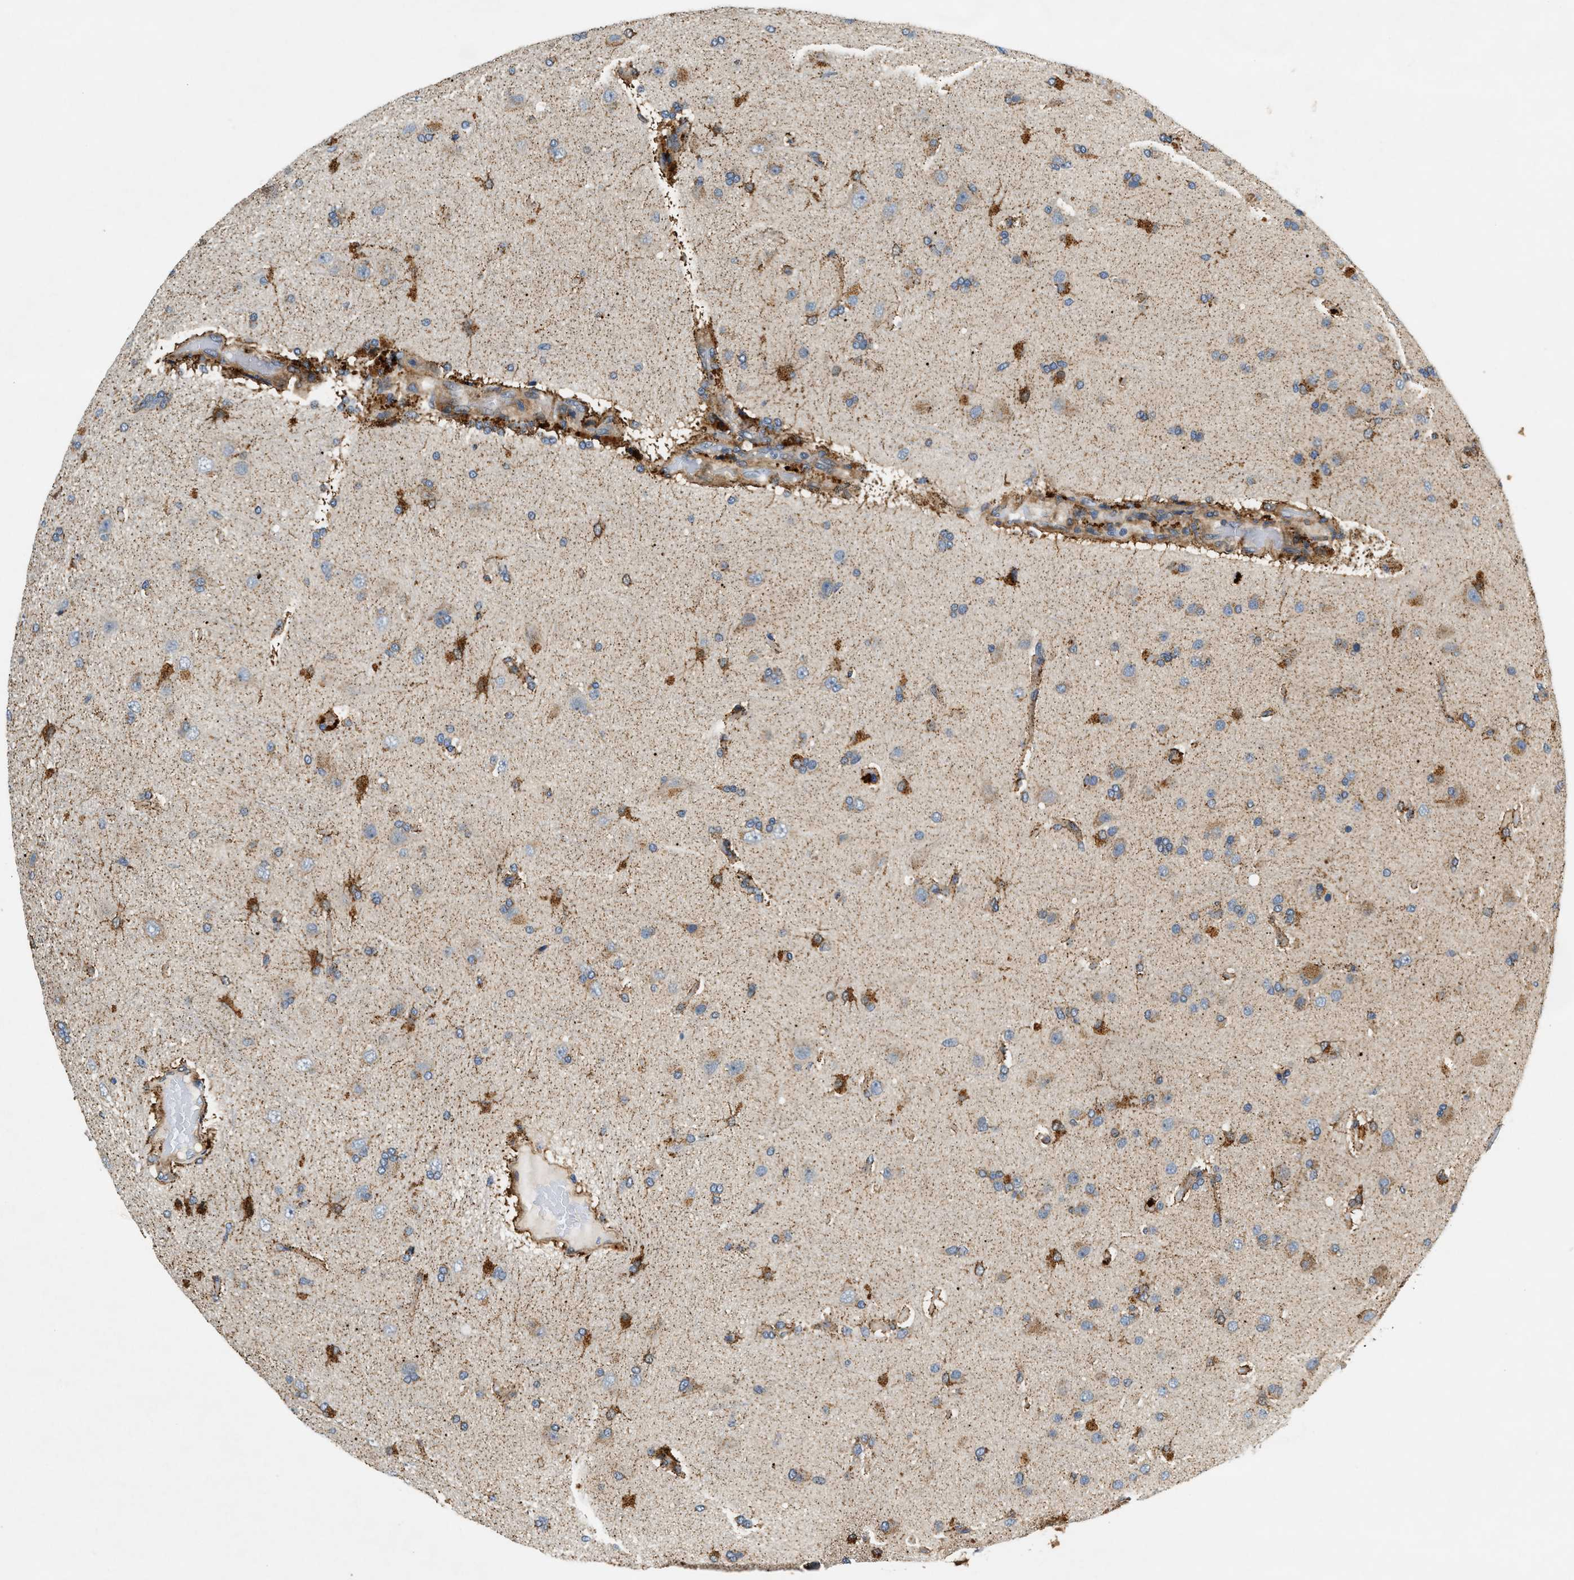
{"staining": {"intensity": "moderate", "quantity": ">75%", "location": "cytoplasmic/membranous"}, "tissue": "glioma", "cell_type": "Tumor cells", "image_type": "cancer", "snomed": [{"axis": "morphology", "description": "Glioma, malignant, High grade"}, {"axis": "topography", "description": "Brain"}], "caption": "Immunohistochemistry histopathology image of human high-grade glioma (malignant) stained for a protein (brown), which demonstrates medium levels of moderate cytoplasmic/membranous staining in about >75% of tumor cells.", "gene": "DUSP10", "patient": {"sex": "male", "age": 72}}